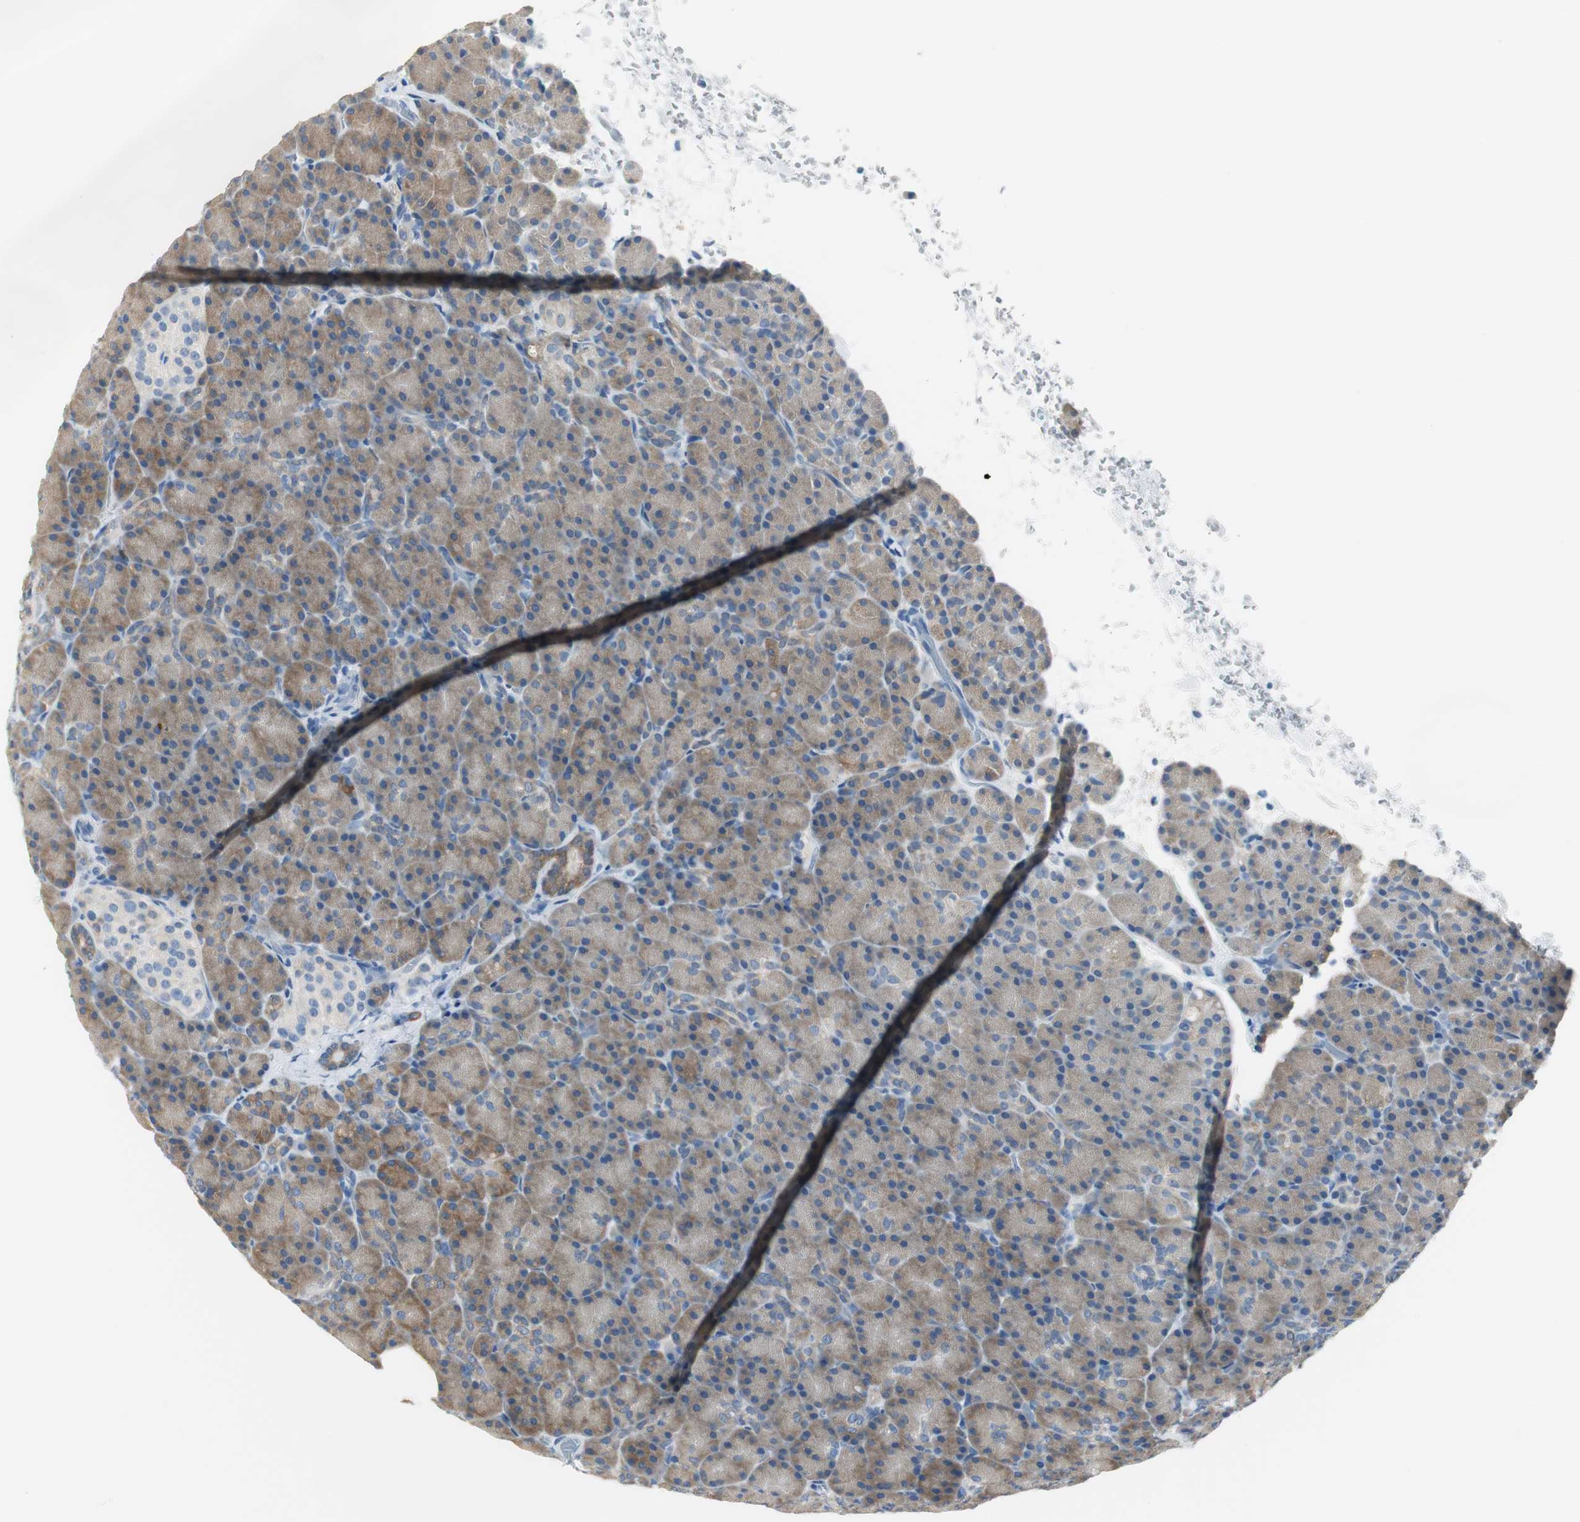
{"staining": {"intensity": "moderate", "quantity": ">75%", "location": "cytoplasmic/membranous"}, "tissue": "pancreas", "cell_type": "Exocrine glandular cells", "image_type": "normal", "snomed": [{"axis": "morphology", "description": "Normal tissue, NOS"}, {"axis": "topography", "description": "Pancreas"}], "caption": "Human pancreas stained for a protein (brown) displays moderate cytoplasmic/membranous positive expression in about >75% of exocrine glandular cells.", "gene": "FBP1", "patient": {"sex": "female", "age": 43}}